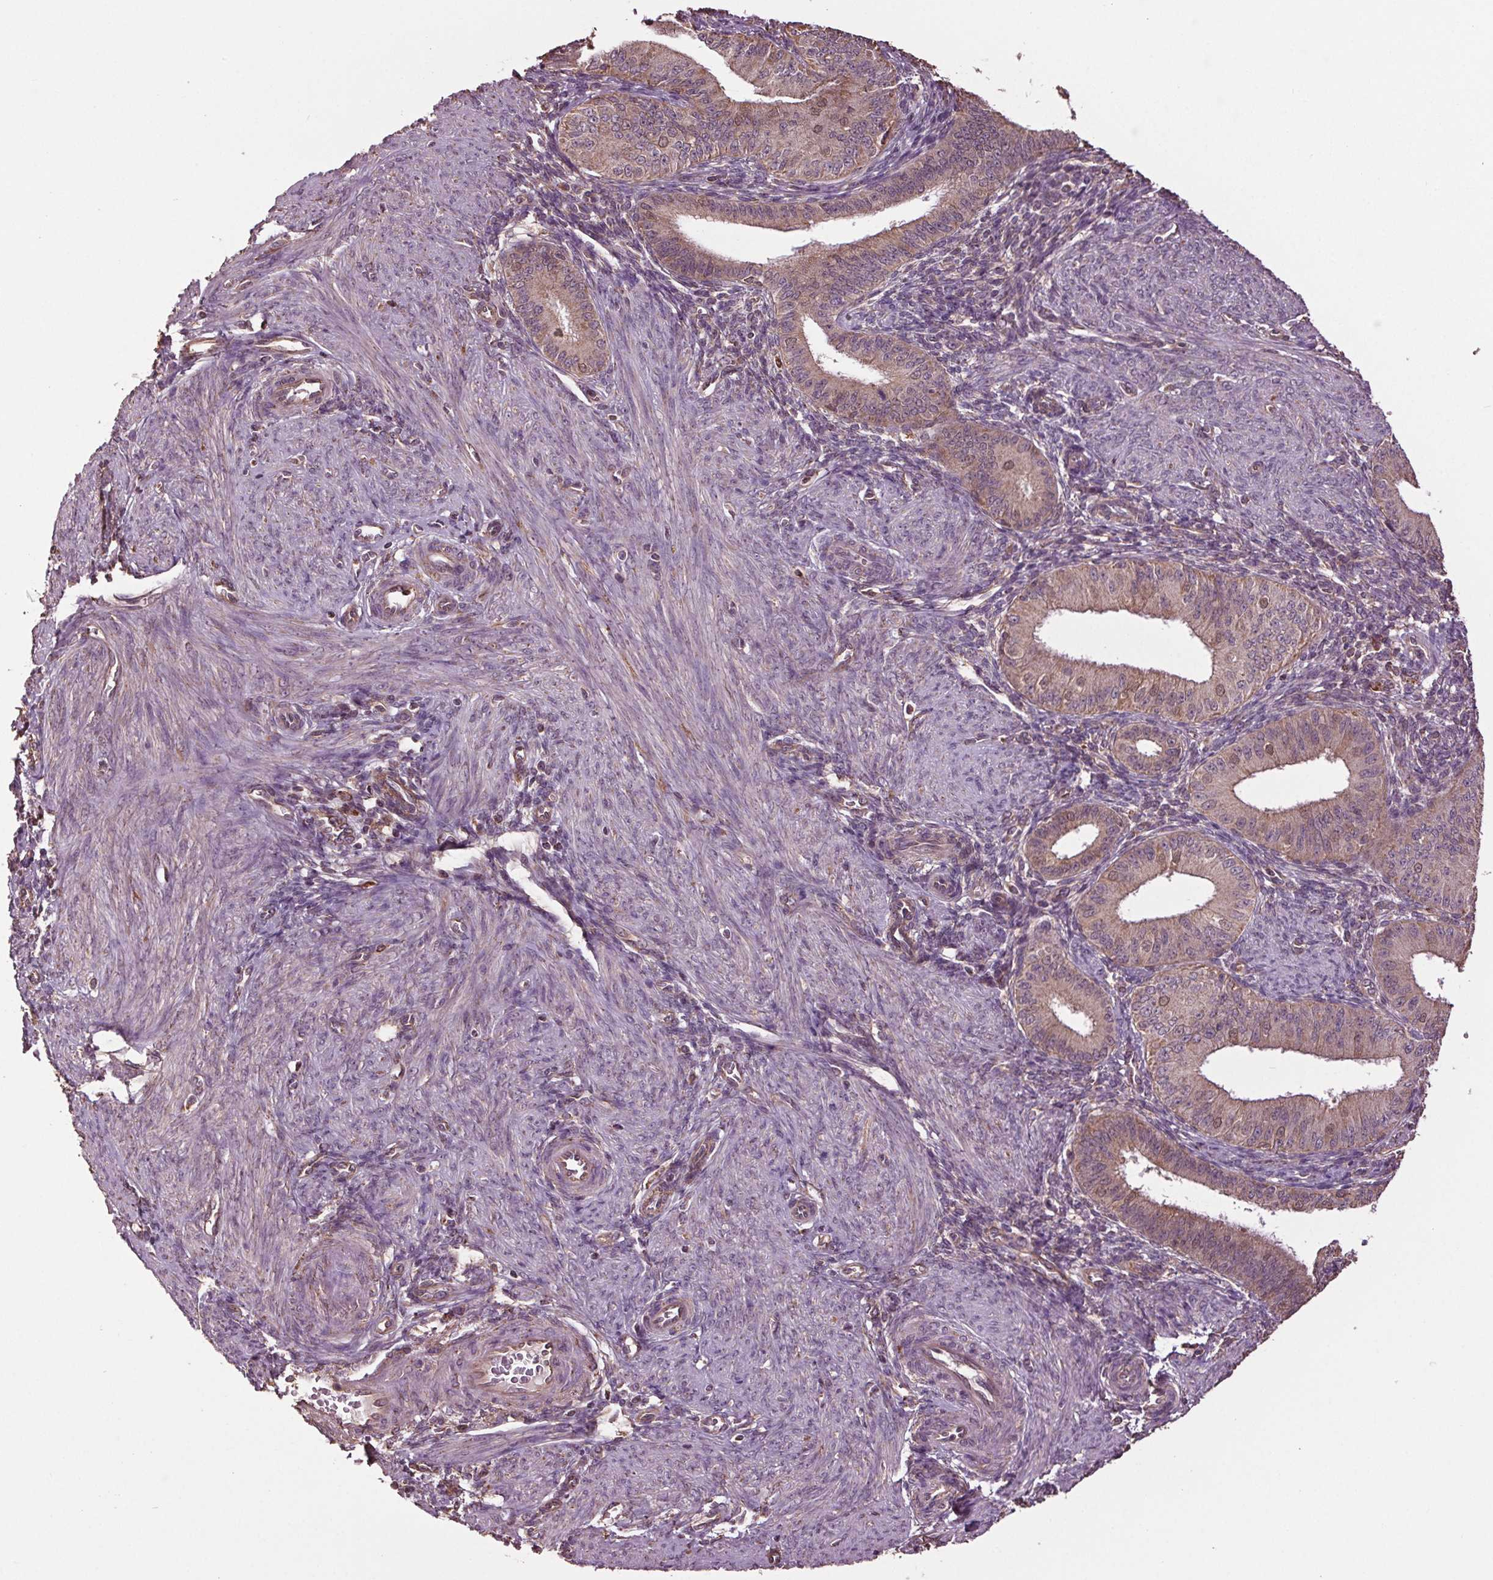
{"staining": {"intensity": "moderate", "quantity": "25%-75%", "location": "cytoplasmic/membranous"}, "tissue": "endometrium", "cell_type": "Cells in endometrial stroma", "image_type": "normal", "snomed": [{"axis": "morphology", "description": "Normal tissue, NOS"}, {"axis": "topography", "description": "Endometrium"}], "caption": "An immunohistochemistry (IHC) histopathology image of normal tissue is shown. Protein staining in brown highlights moderate cytoplasmic/membranous positivity in endometrium within cells in endometrial stroma. (DAB (3,3'-diaminobenzidine) IHC, brown staining for protein, blue staining for nuclei).", "gene": "RNPEP", "patient": {"sex": "female", "age": 39}}